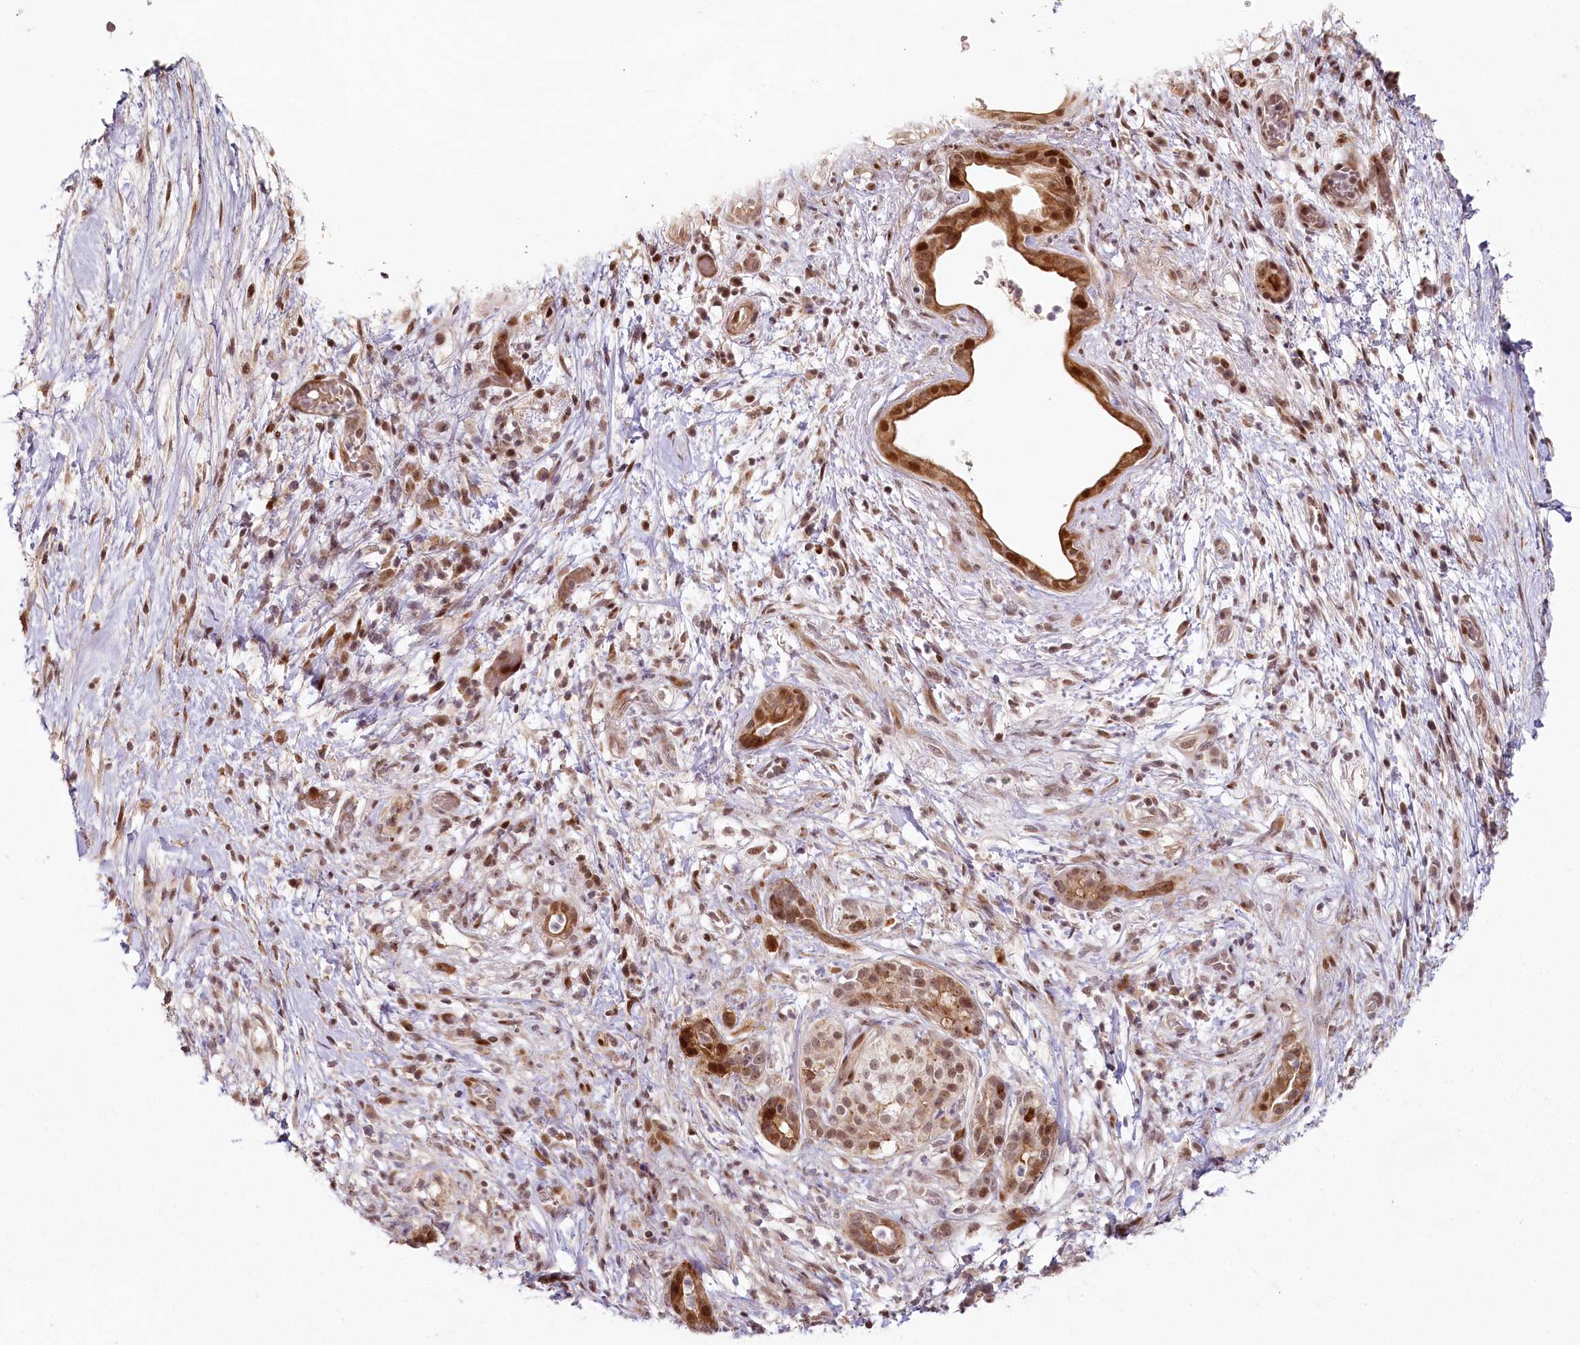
{"staining": {"intensity": "moderate", "quantity": ">75%", "location": "cytoplasmic/membranous,nuclear"}, "tissue": "pancreatic cancer", "cell_type": "Tumor cells", "image_type": "cancer", "snomed": [{"axis": "morphology", "description": "Adenocarcinoma, NOS"}, {"axis": "topography", "description": "Pancreas"}], "caption": "The histopathology image exhibits immunohistochemical staining of pancreatic adenocarcinoma. There is moderate cytoplasmic/membranous and nuclear staining is appreciated in about >75% of tumor cells.", "gene": "FAM204A", "patient": {"sex": "female", "age": 73}}